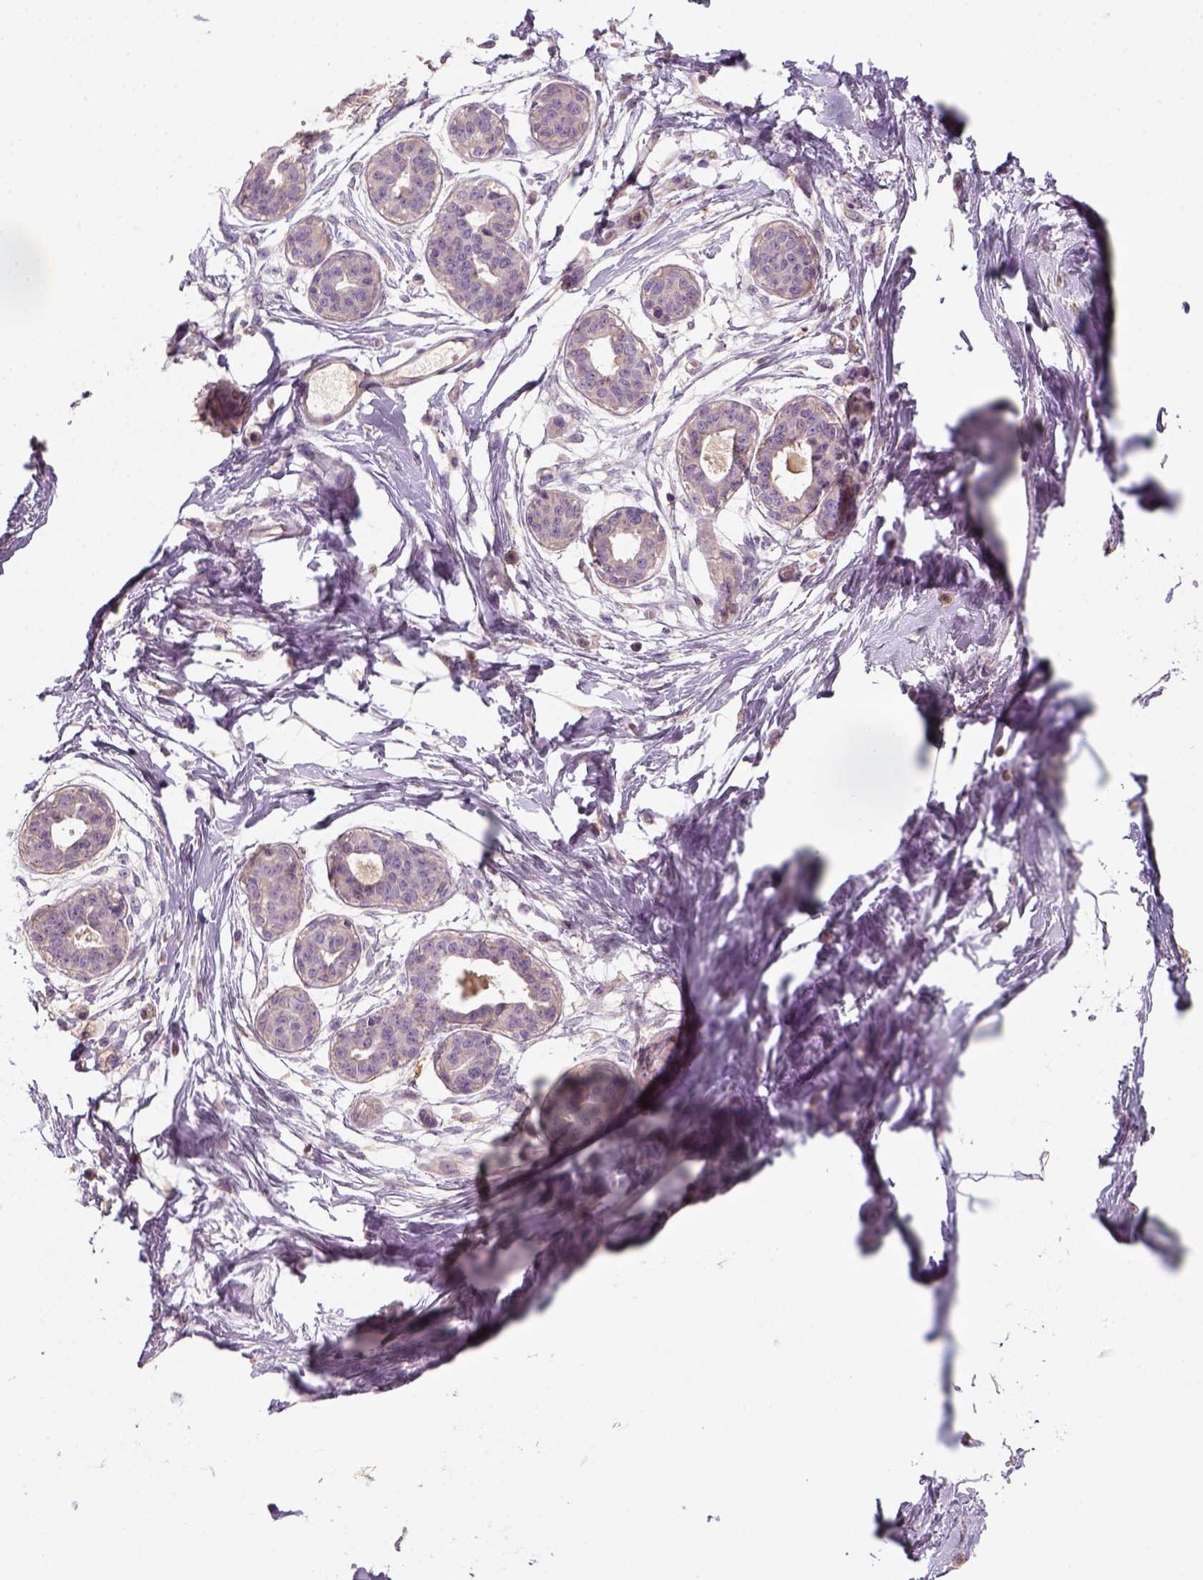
{"staining": {"intensity": "negative", "quantity": "none", "location": "none"}, "tissue": "breast", "cell_type": "Adipocytes", "image_type": "normal", "snomed": [{"axis": "morphology", "description": "Normal tissue, NOS"}, {"axis": "topography", "description": "Breast"}], "caption": "Breast was stained to show a protein in brown. There is no significant expression in adipocytes. (Brightfield microscopy of DAB IHC at high magnification).", "gene": "AQP9", "patient": {"sex": "female", "age": 45}}